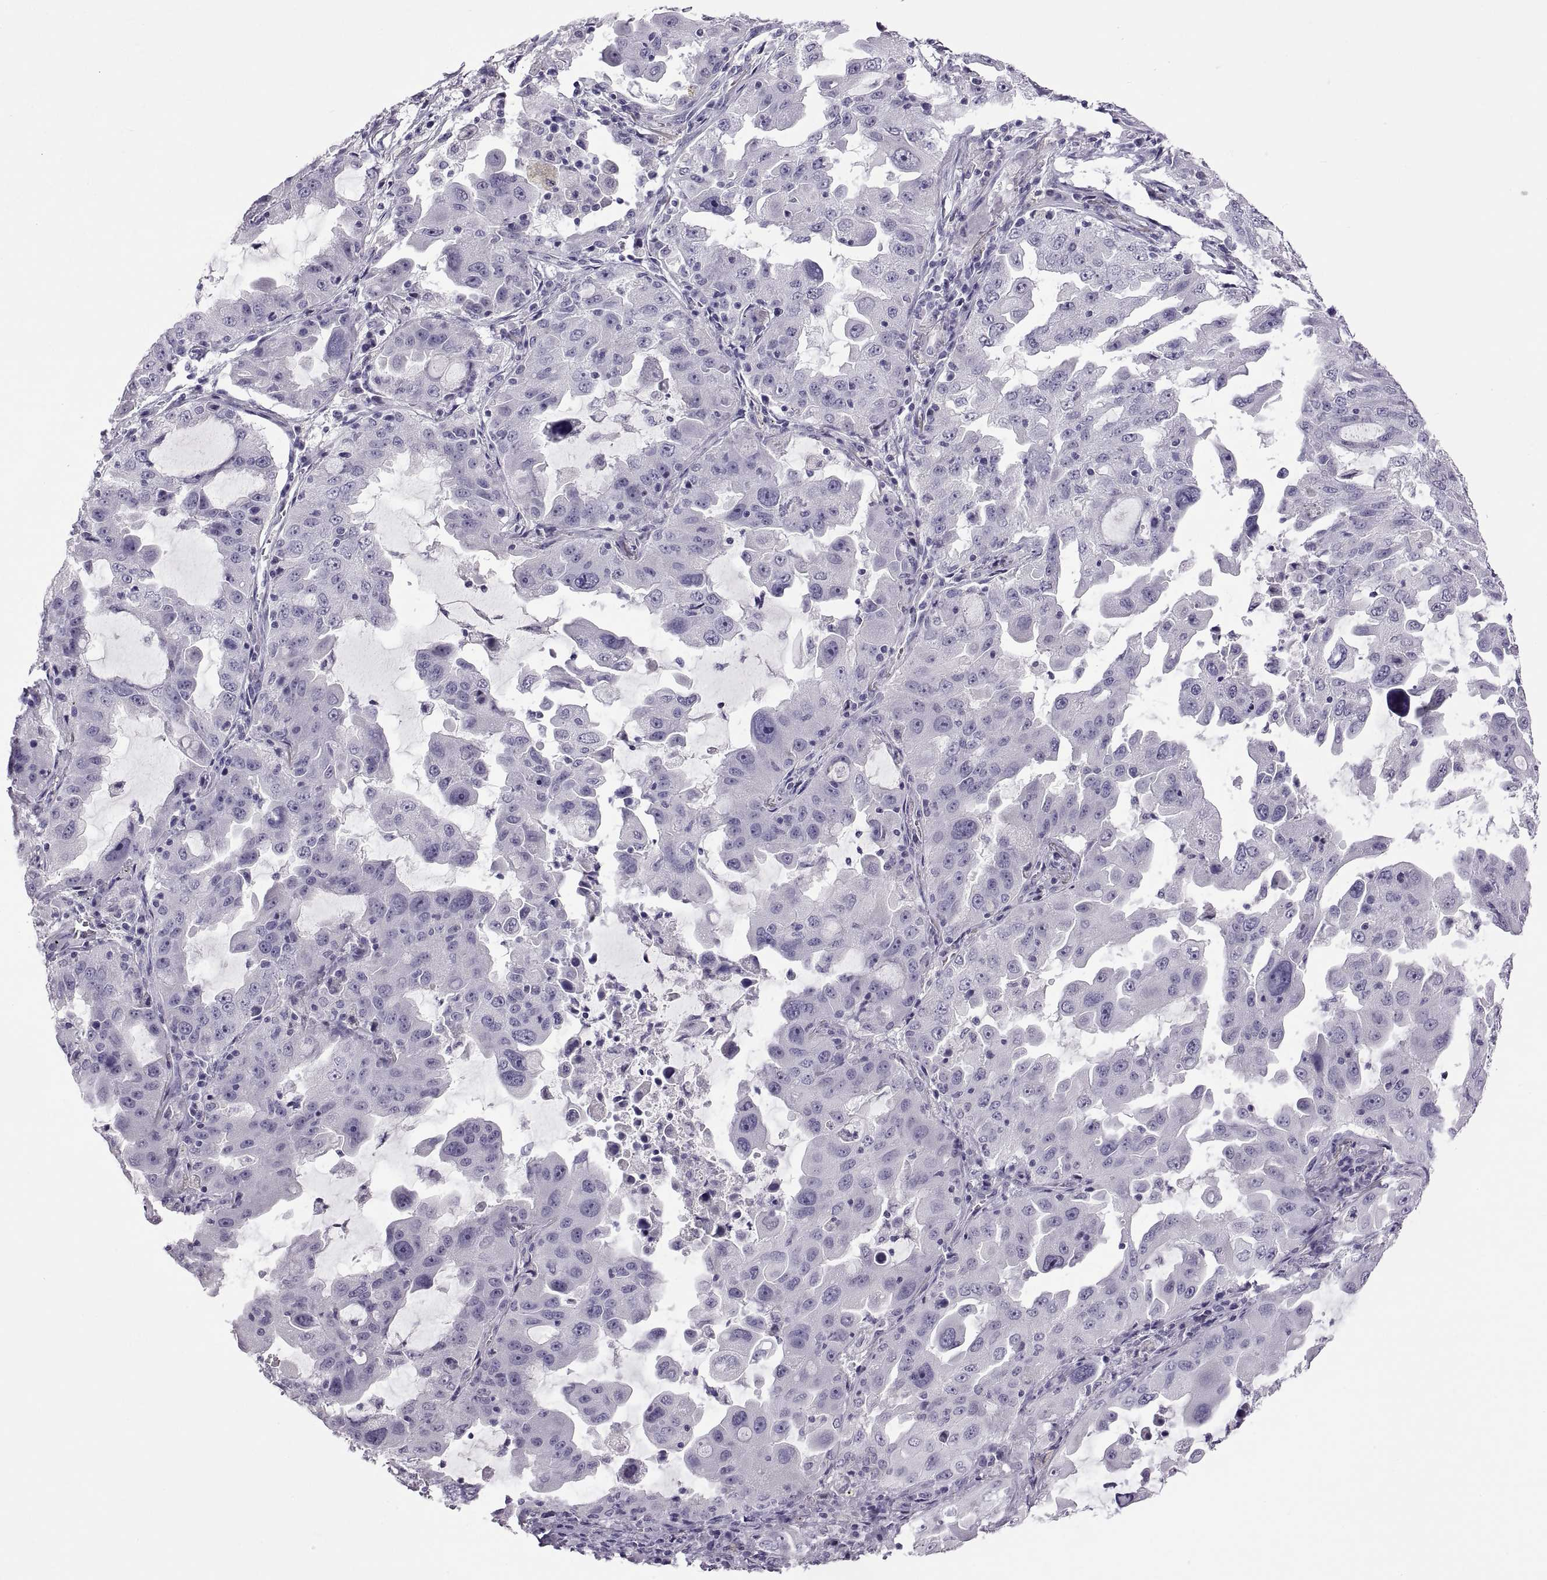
{"staining": {"intensity": "negative", "quantity": "none", "location": "none"}, "tissue": "lung cancer", "cell_type": "Tumor cells", "image_type": "cancer", "snomed": [{"axis": "morphology", "description": "Adenocarcinoma, NOS"}, {"axis": "topography", "description": "Lung"}], "caption": "Tumor cells show no significant expression in lung cancer (adenocarcinoma).", "gene": "RDM1", "patient": {"sex": "female", "age": 61}}